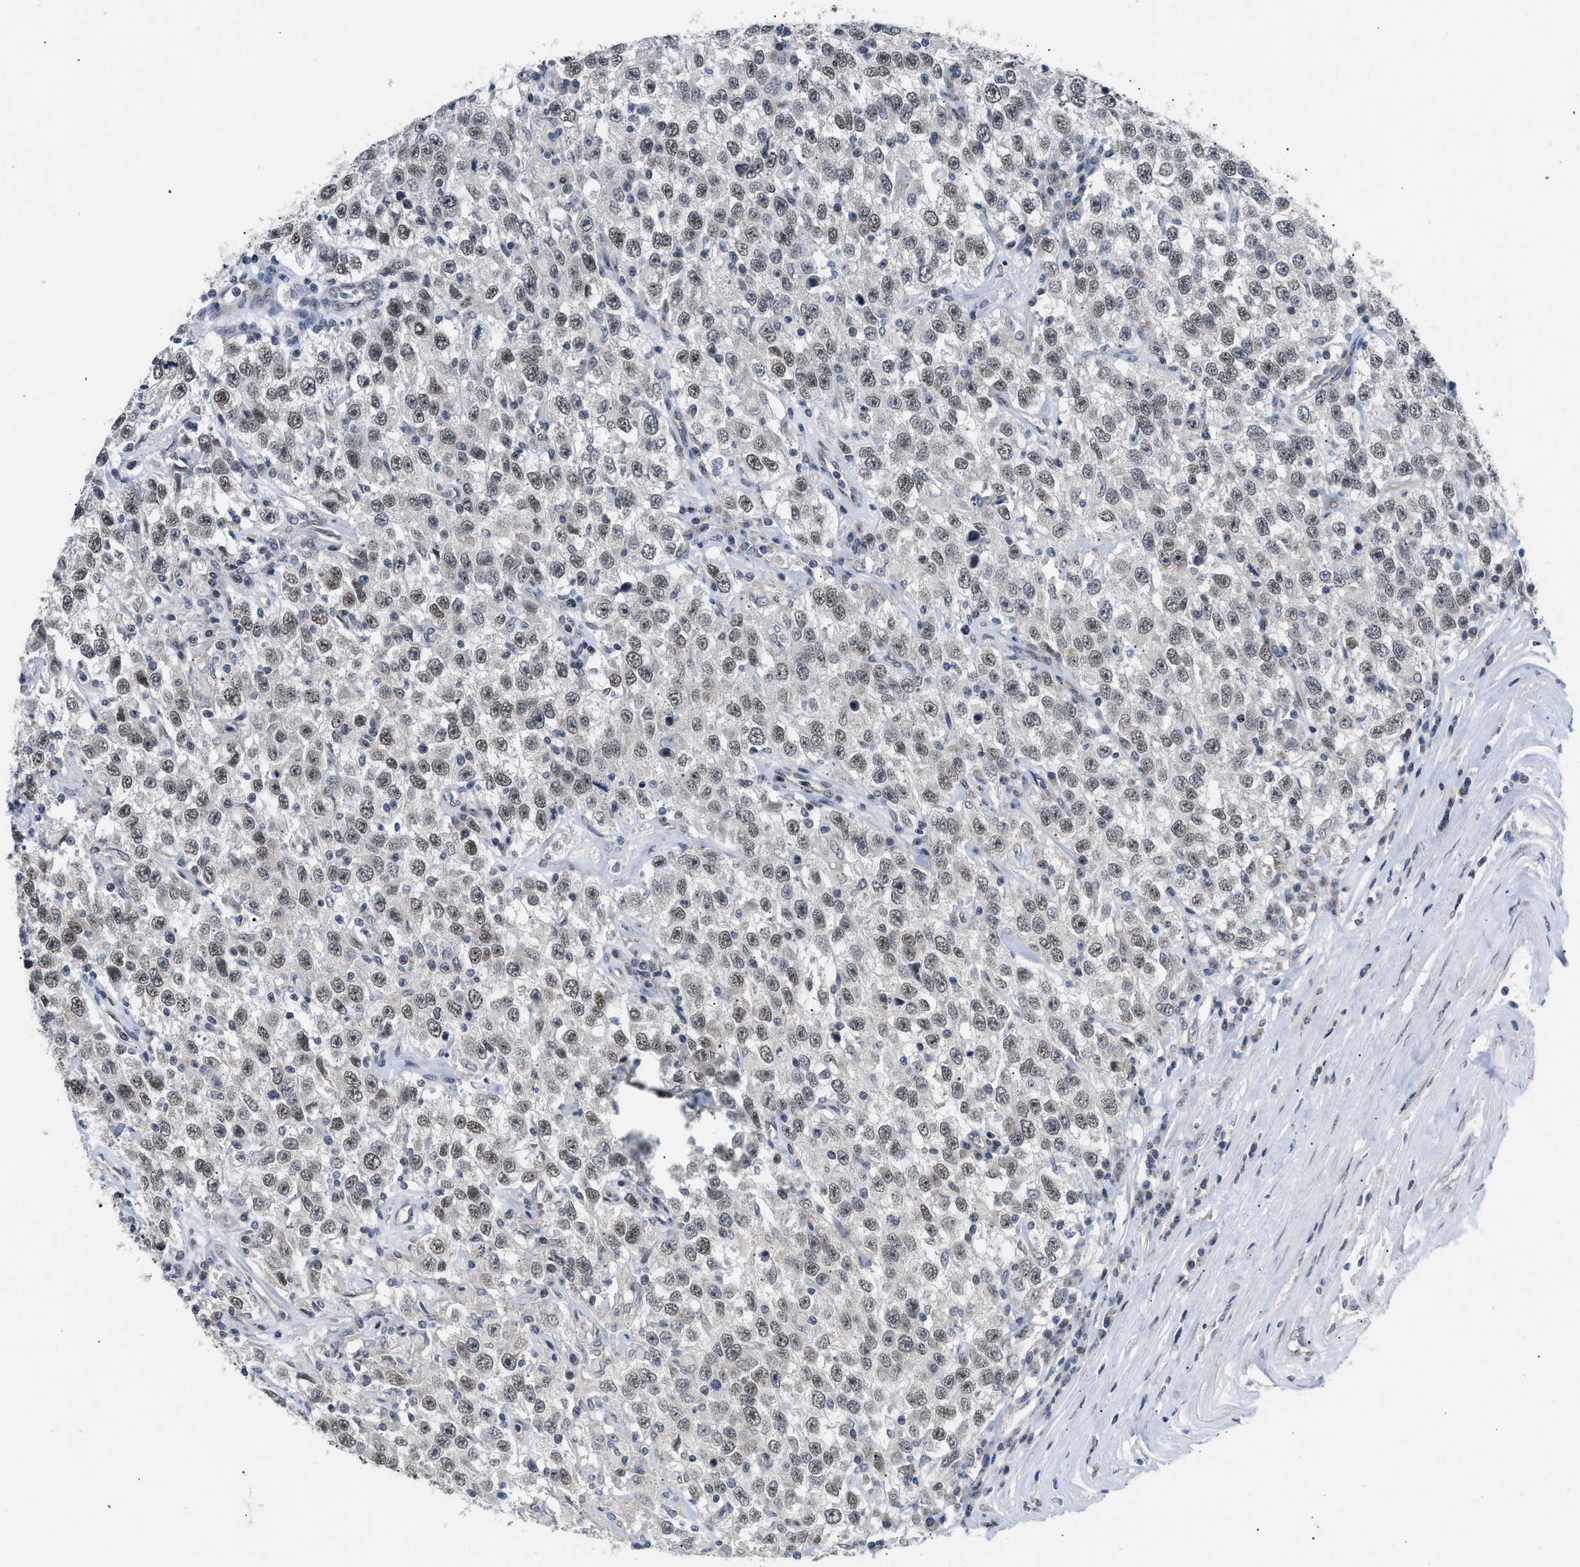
{"staining": {"intensity": "weak", "quantity": ">75%", "location": "nuclear"}, "tissue": "testis cancer", "cell_type": "Tumor cells", "image_type": "cancer", "snomed": [{"axis": "morphology", "description": "Seminoma, NOS"}, {"axis": "topography", "description": "Testis"}], "caption": "A high-resolution histopathology image shows immunohistochemistry staining of testis seminoma, which shows weak nuclear staining in about >75% of tumor cells.", "gene": "TXNRD3", "patient": {"sex": "male", "age": 41}}